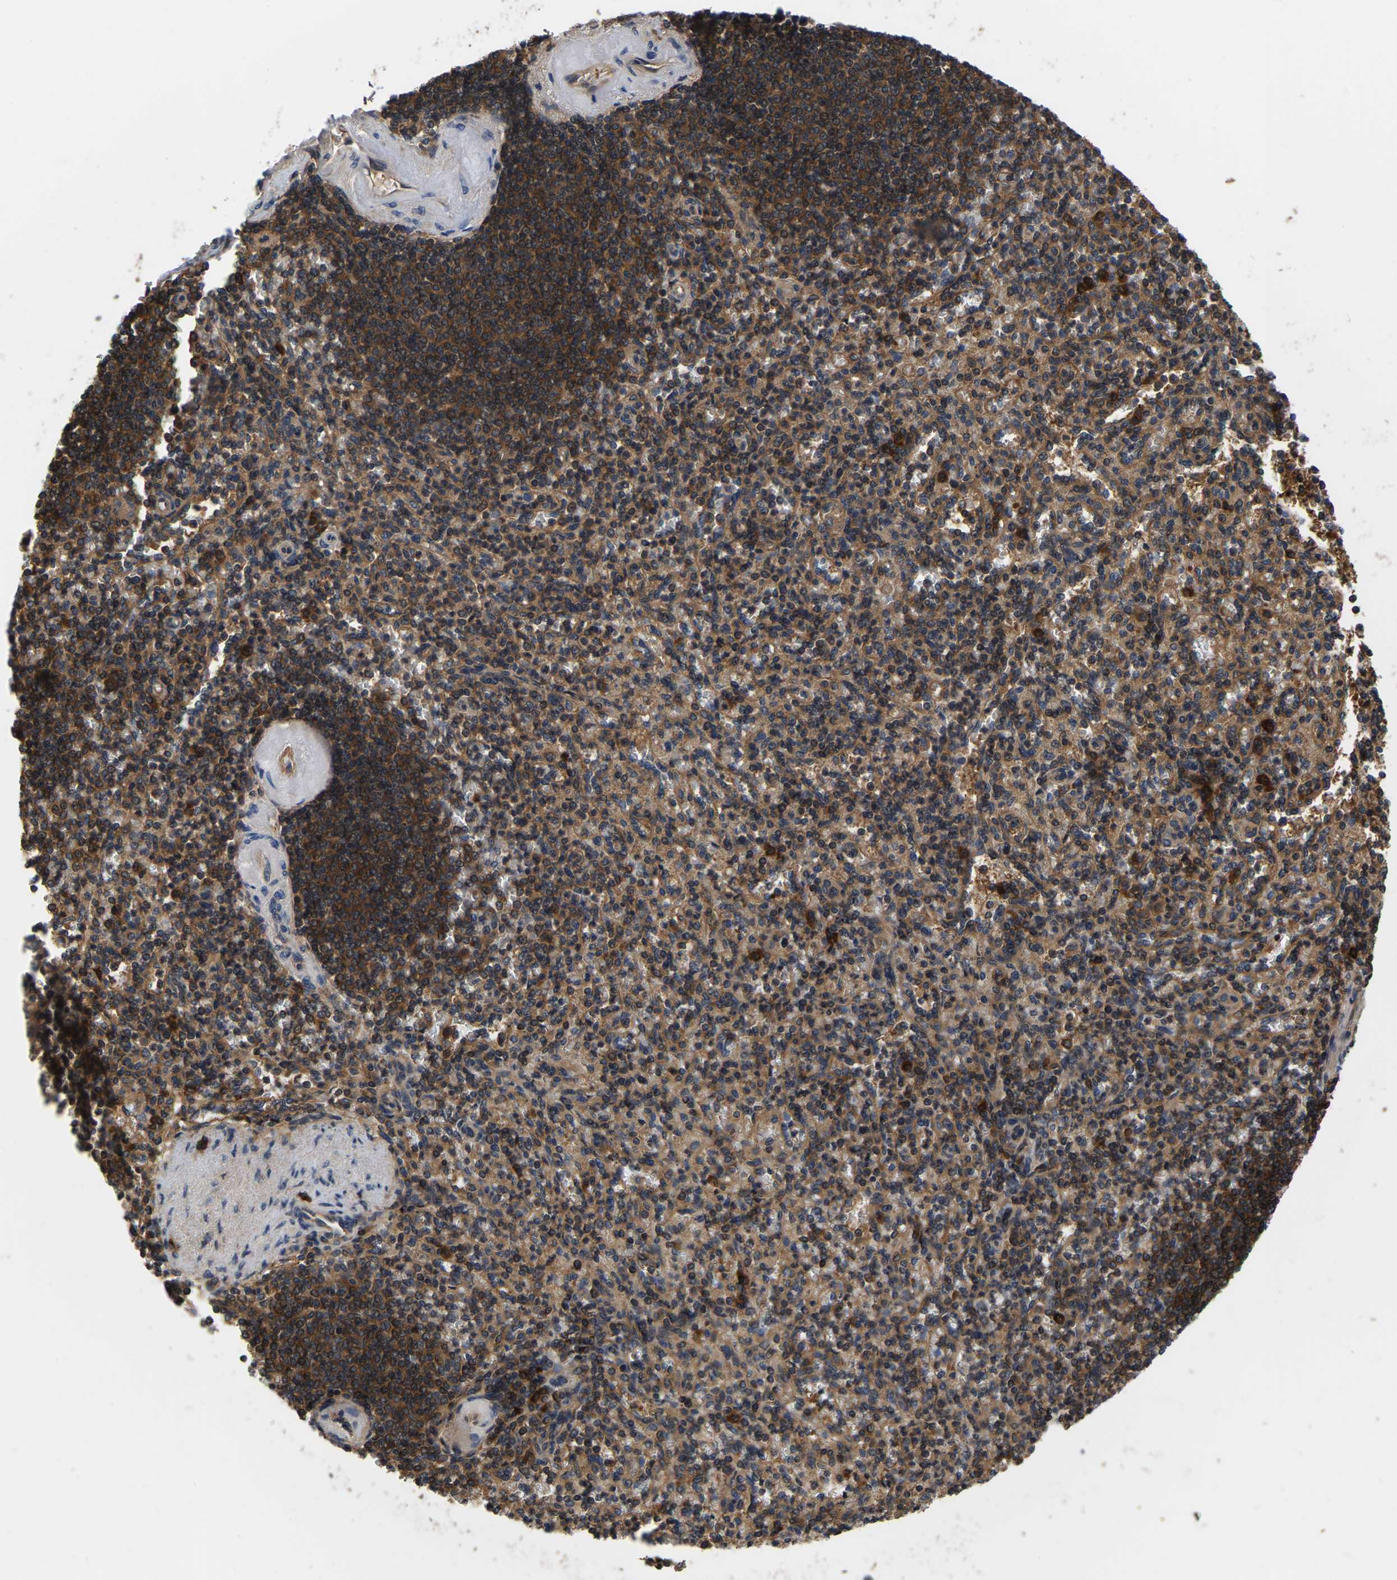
{"staining": {"intensity": "moderate", "quantity": ">75%", "location": "cytoplasmic/membranous"}, "tissue": "spleen", "cell_type": "Cells in red pulp", "image_type": "normal", "snomed": [{"axis": "morphology", "description": "Normal tissue, NOS"}, {"axis": "topography", "description": "Spleen"}], "caption": "The histopathology image exhibits immunohistochemical staining of benign spleen. There is moderate cytoplasmic/membranous positivity is present in approximately >75% of cells in red pulp.", "gene": "GARS1", "patient": {"sex": "female", "age": 74}}